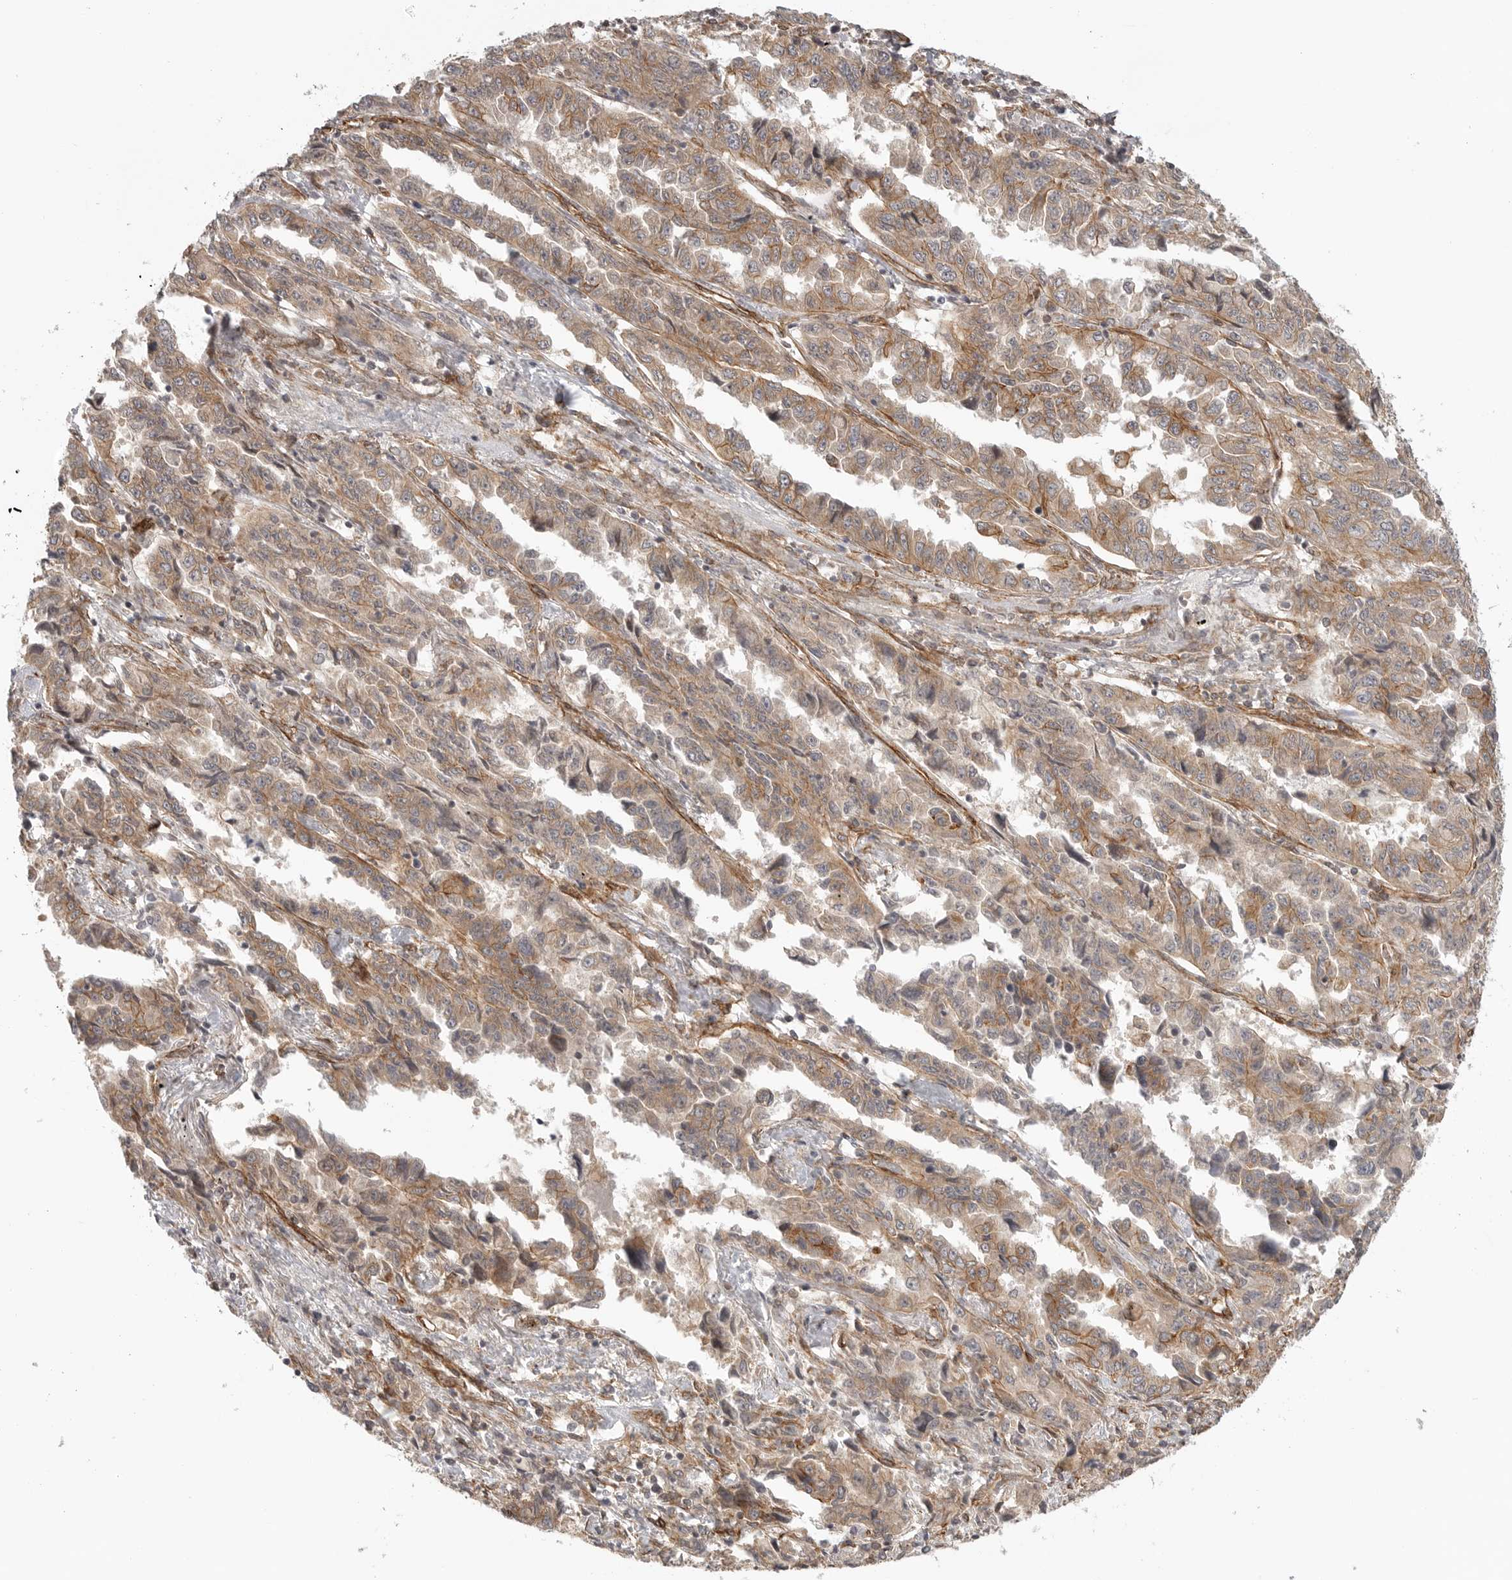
{"staining": {"intensity": "moderate", "quantity": ">75%", "location": "cytoplasmic/membranous"}, "tissue": "lung cancer", "cell_type": "Tumor cells", "image_type": "cancer", "snomed": [{"axis": "morphology", "description": "Adenocarcinoma, NOS"}, {"axis": "topography", "description": "Lung"}], "caption": "Immunohistochemical staining of adenocarcinoma (lung) exhibits medium levels of moderate cytoplasmic/membranous protein staining in approximately >75% of tumor cells. Immunohistochemistry stains the protein of interest in brown and the nuclei are stained blue.", "gene": "ATOH7", "patient": {"sex": "female", "age": 51}}